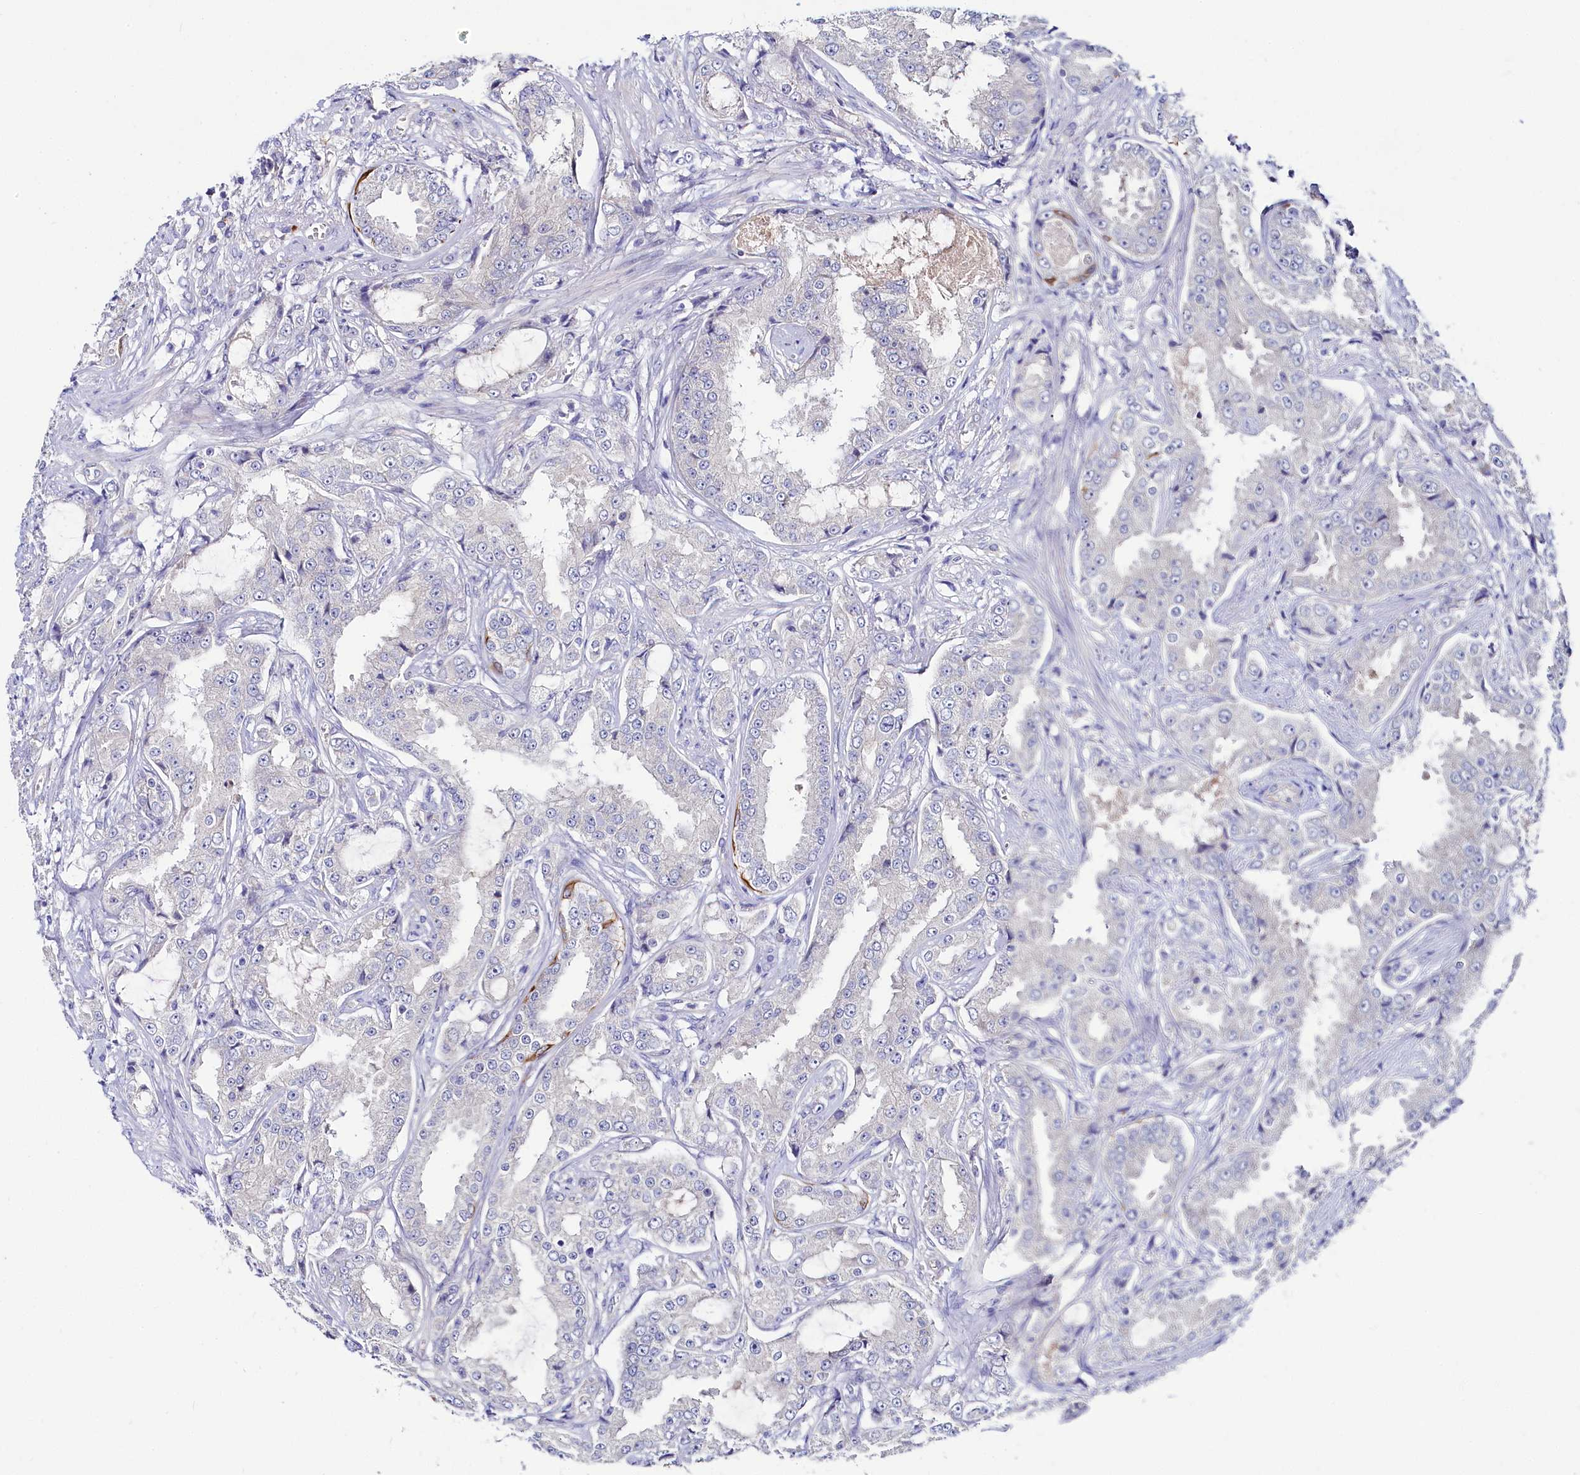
{"staining": {"intensity": "negative", "quantity": "none", "location": "none"}, "tissue": "prostate cancer", "cell_type": "Tumor cells", "image_type": "cancer", "snomed": [{"axis": "morphology", "description": "Adenocarcinoma, High grade"}, {"axis": "topography", "description": "Prostate"}], "caption": "High magnification brightfield microscopy of high-grade adenocarcinoma (prostate) stained with DAB (3,3'-diaminobenzidine) (brown) and counterstained with hematoxylin (blue): tumor cells show no significant expression.", "gene": "ASTE1", "patient": {"sex": "male", "age": 73}}